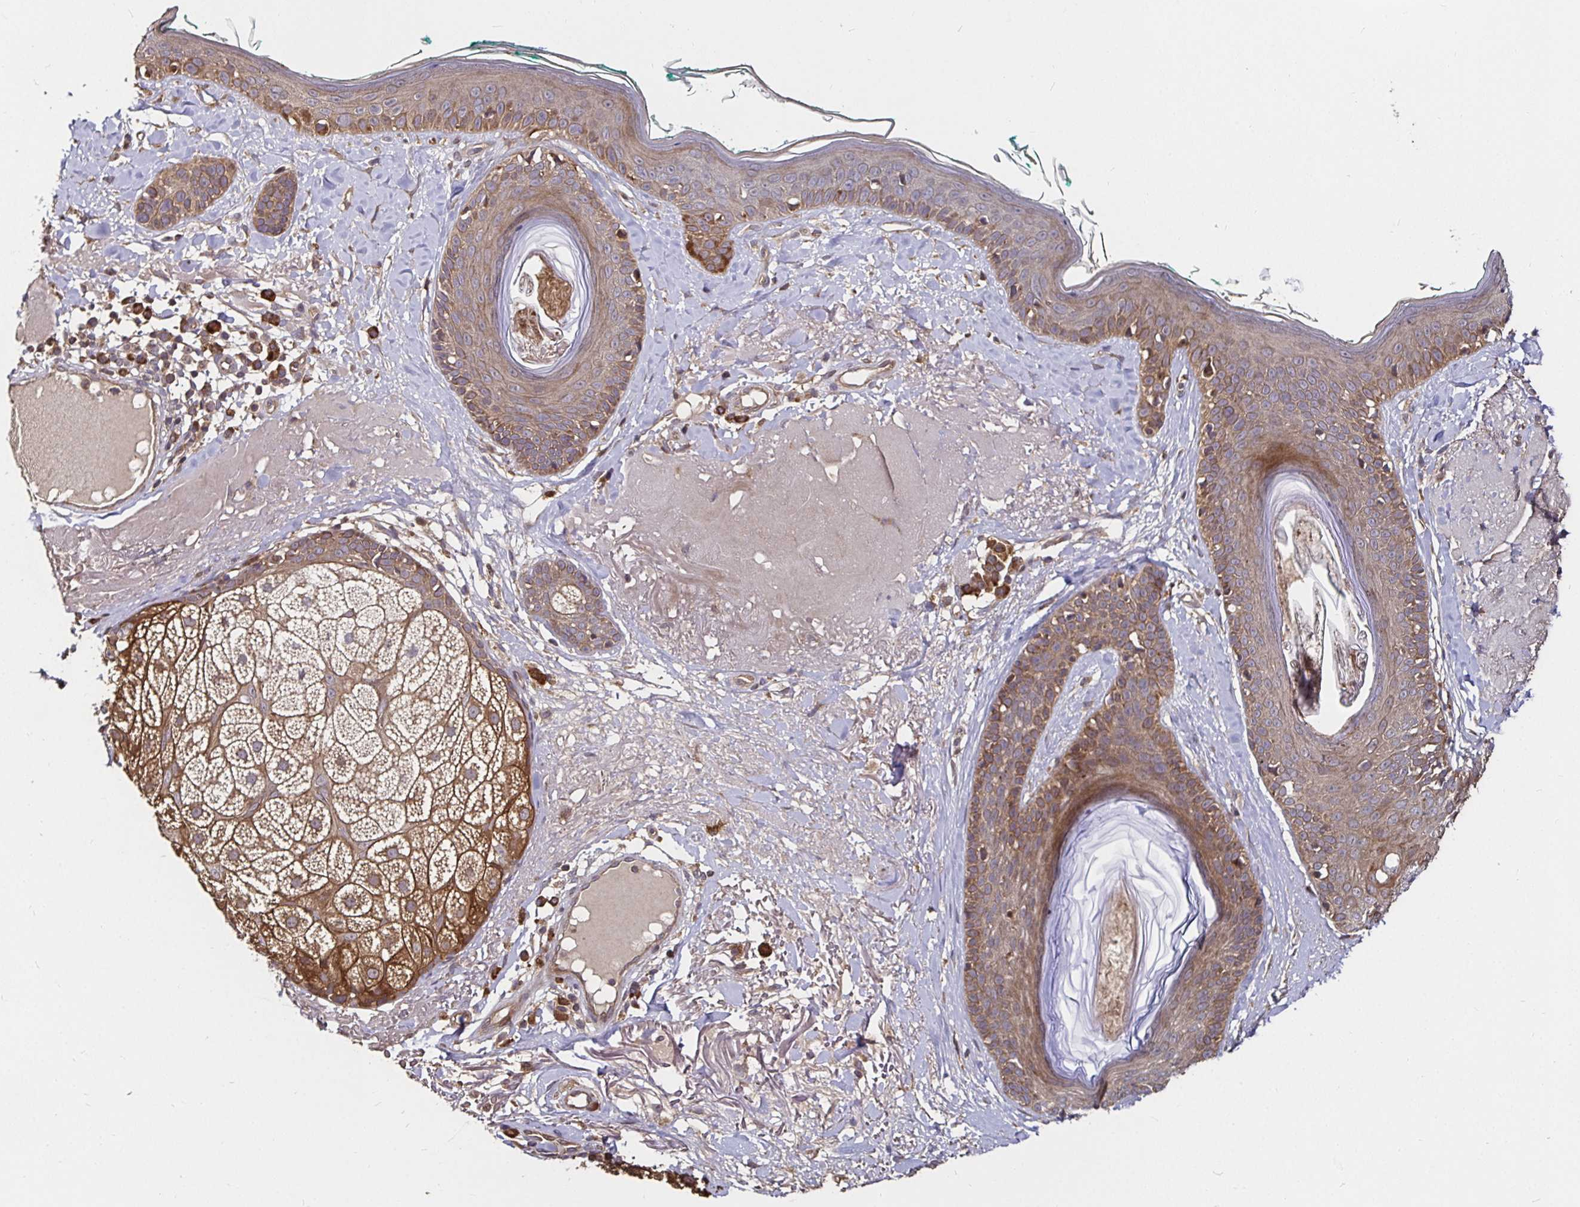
{"staining": {"intensity": "moderate", "quantity": ">75%", "location": "cytoplasmic/membranous"}, "tissue": "skin", "cell_type": "Fibroblasts", "image_type": "normal", "snomed": [{"axis": "morphology", "description": "Normal tissue, NOS"}, {"axis": "topography", "description": "Skin"}], "caption": "IHC photomicrograph of benign human skin stained for a protein (brown), which demonstrates medium levels of moderate cytoplasmic/membranous positivity in approximately >75% of fibroblasts.", "gene": "MLST8", "patient": {"sex": "male", "age": 73}}